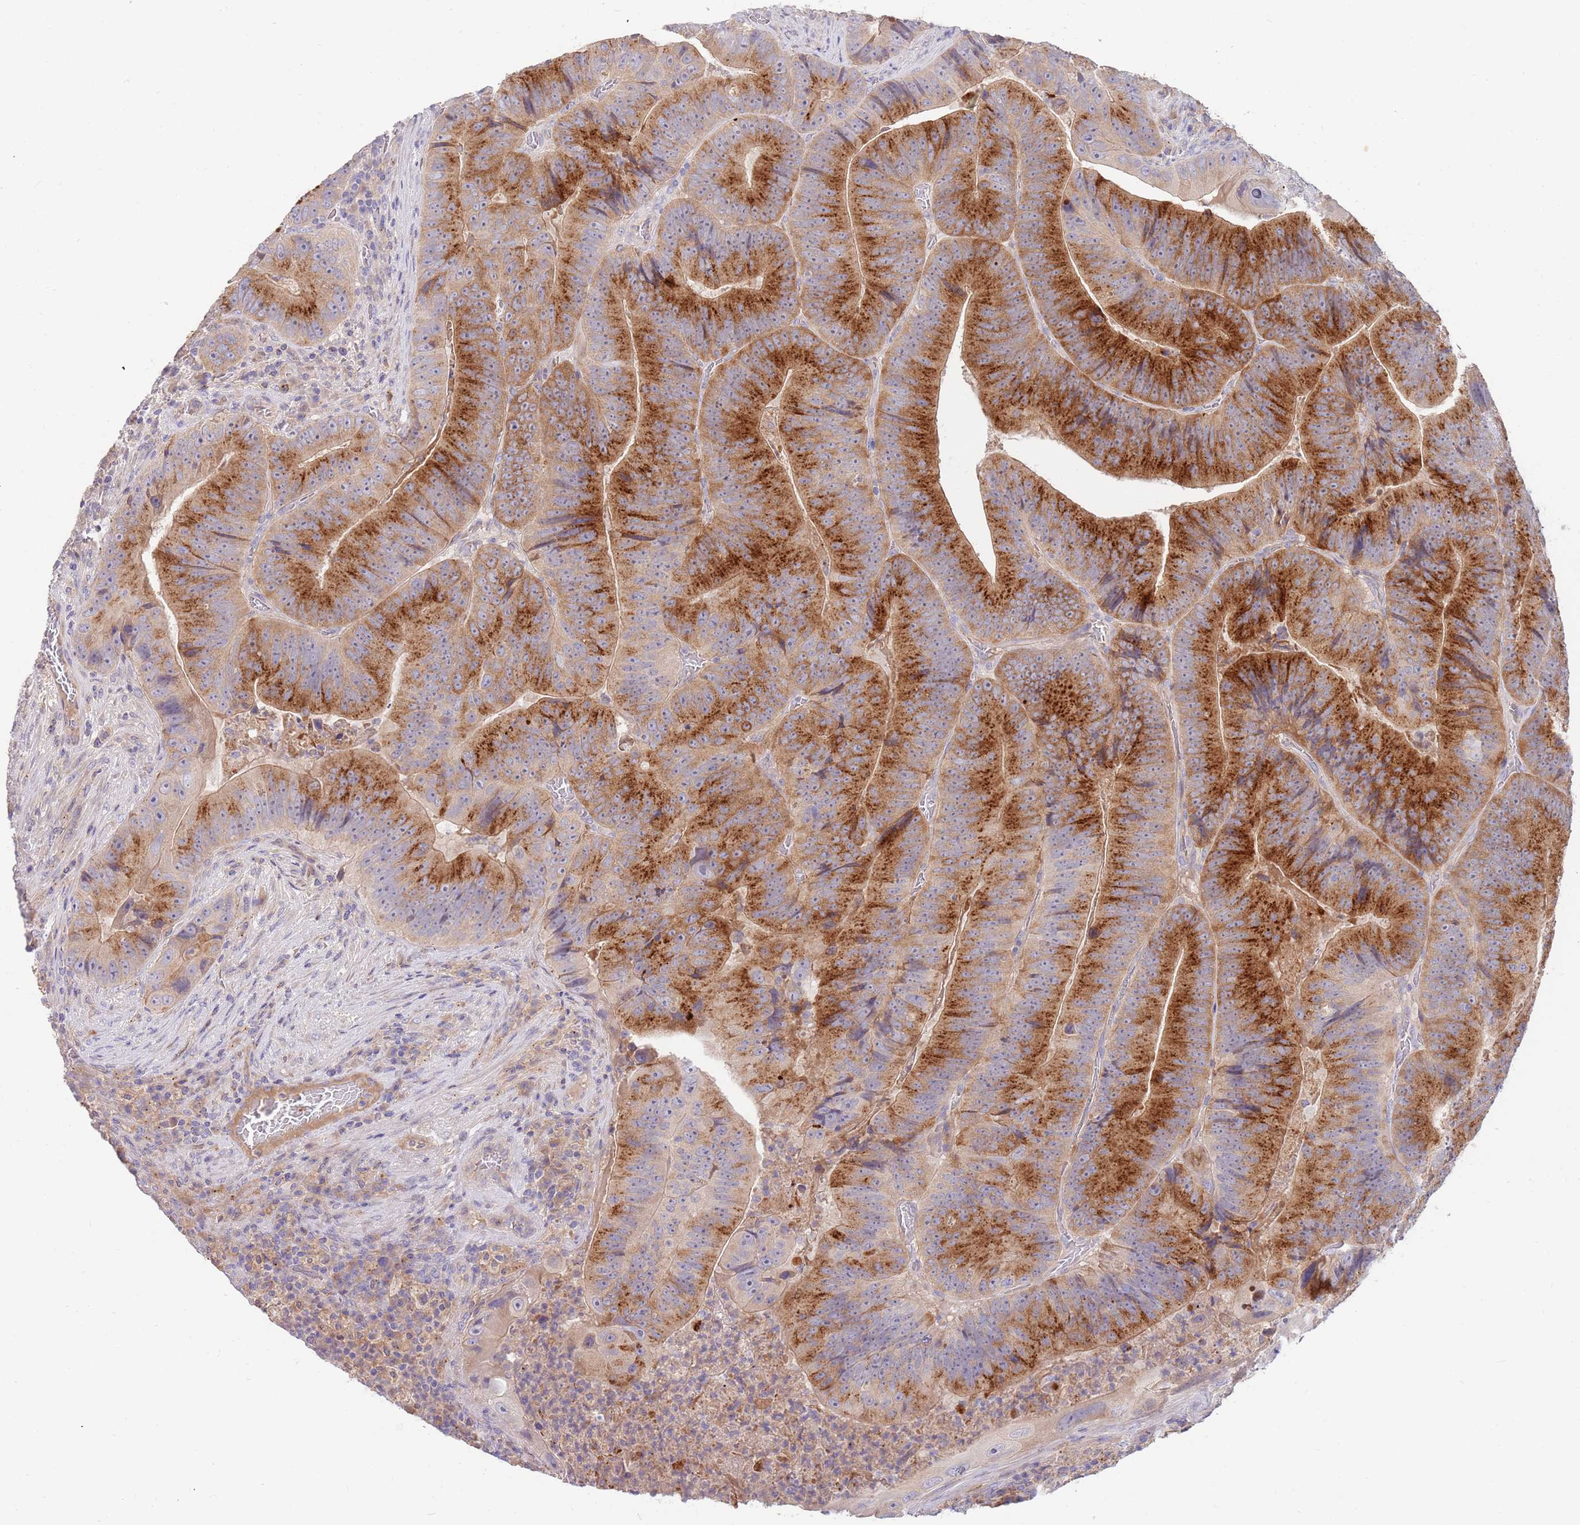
{"staining": {"intensity": "strong", "quantity": ">75%", "location": "cytoplasmic/membranous"}, "tissue": "colorectal cancer", "cell_type": "Tumor cells", "image_type": "cancer", "snomed": [{"axis": "morphology", "description": "Adenocarcinoma, NOS"}, {"axis": "topography", "description": "Colon"}], "caption": "An immunohistochemistry (IHC) photomicrograph of neoplastic tissue is shown. Protein staining in brown highlights strong cytoplasmic/membranous positivity in colorectal adenocarcinoma within tumor cells. (IHC, brightfield microscopy, high magnification).", "gene": "BORCS5", "patient": {"sex": "female", "age": 86}}